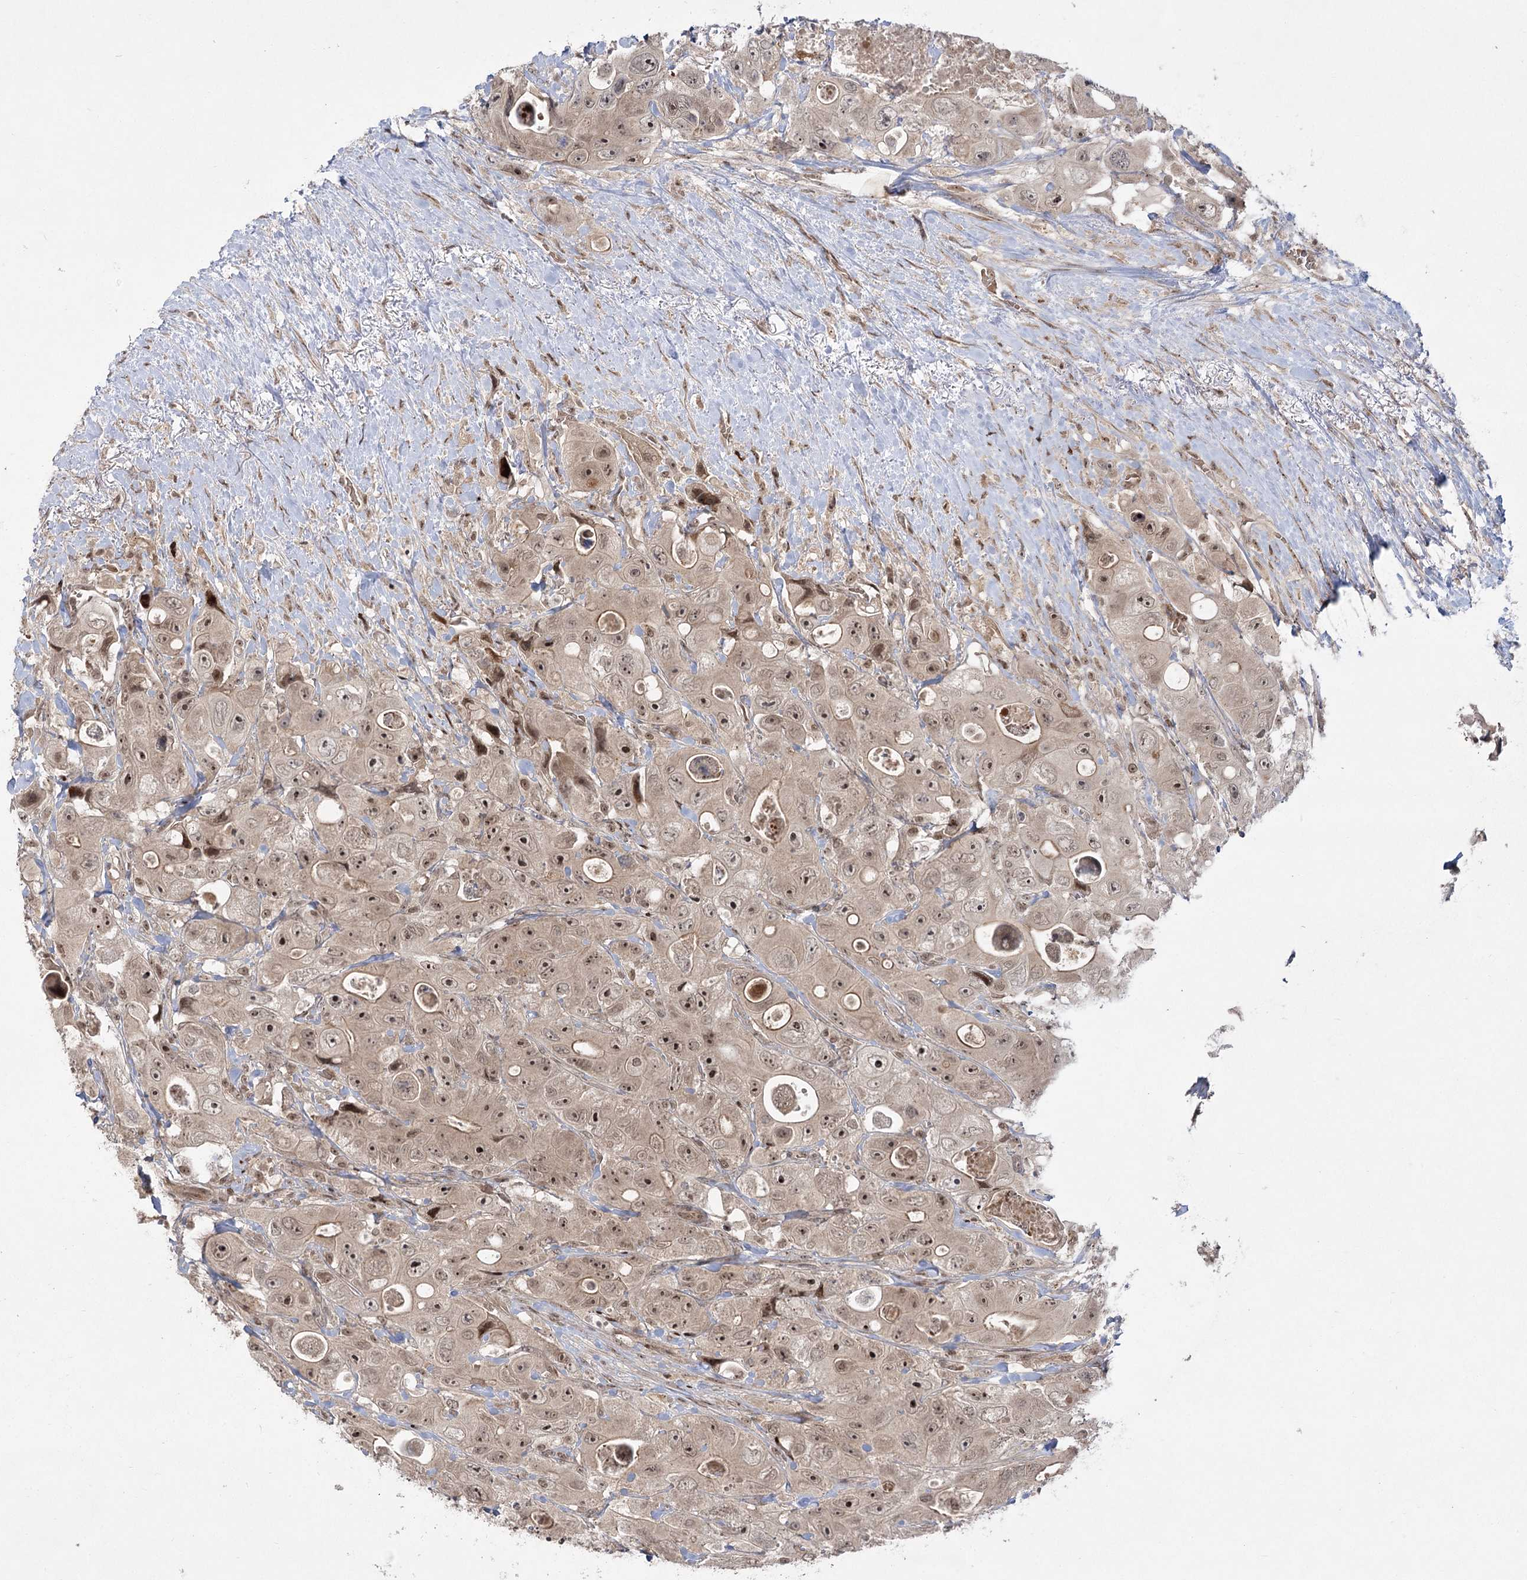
{"staining": {"intensity": "moderate", "quantity": ">75%", "location": "cytoplasmic/membranous,nuclear"}, "tissue": "colorectal cancer", "cell_type": "Tumor cells", "image_type": "cancer", "snomed": [{"axis": "morphology", "description": "Adenocarcinoma, NOS"}, {"axis": "topography", "description": "Colon"}], "caption": "High-magnification brightfield microscopy of colorectal adenocarcinoma stained with DAB (brown) and counterstained with hematoxylin (blue). tumor cells exhibit moderate cytoplasmic/membranous and nuclear positivity is seen in about>75% of cells.", "gene": "HELQ", "patient": {"sex": "female", "age": 46}}